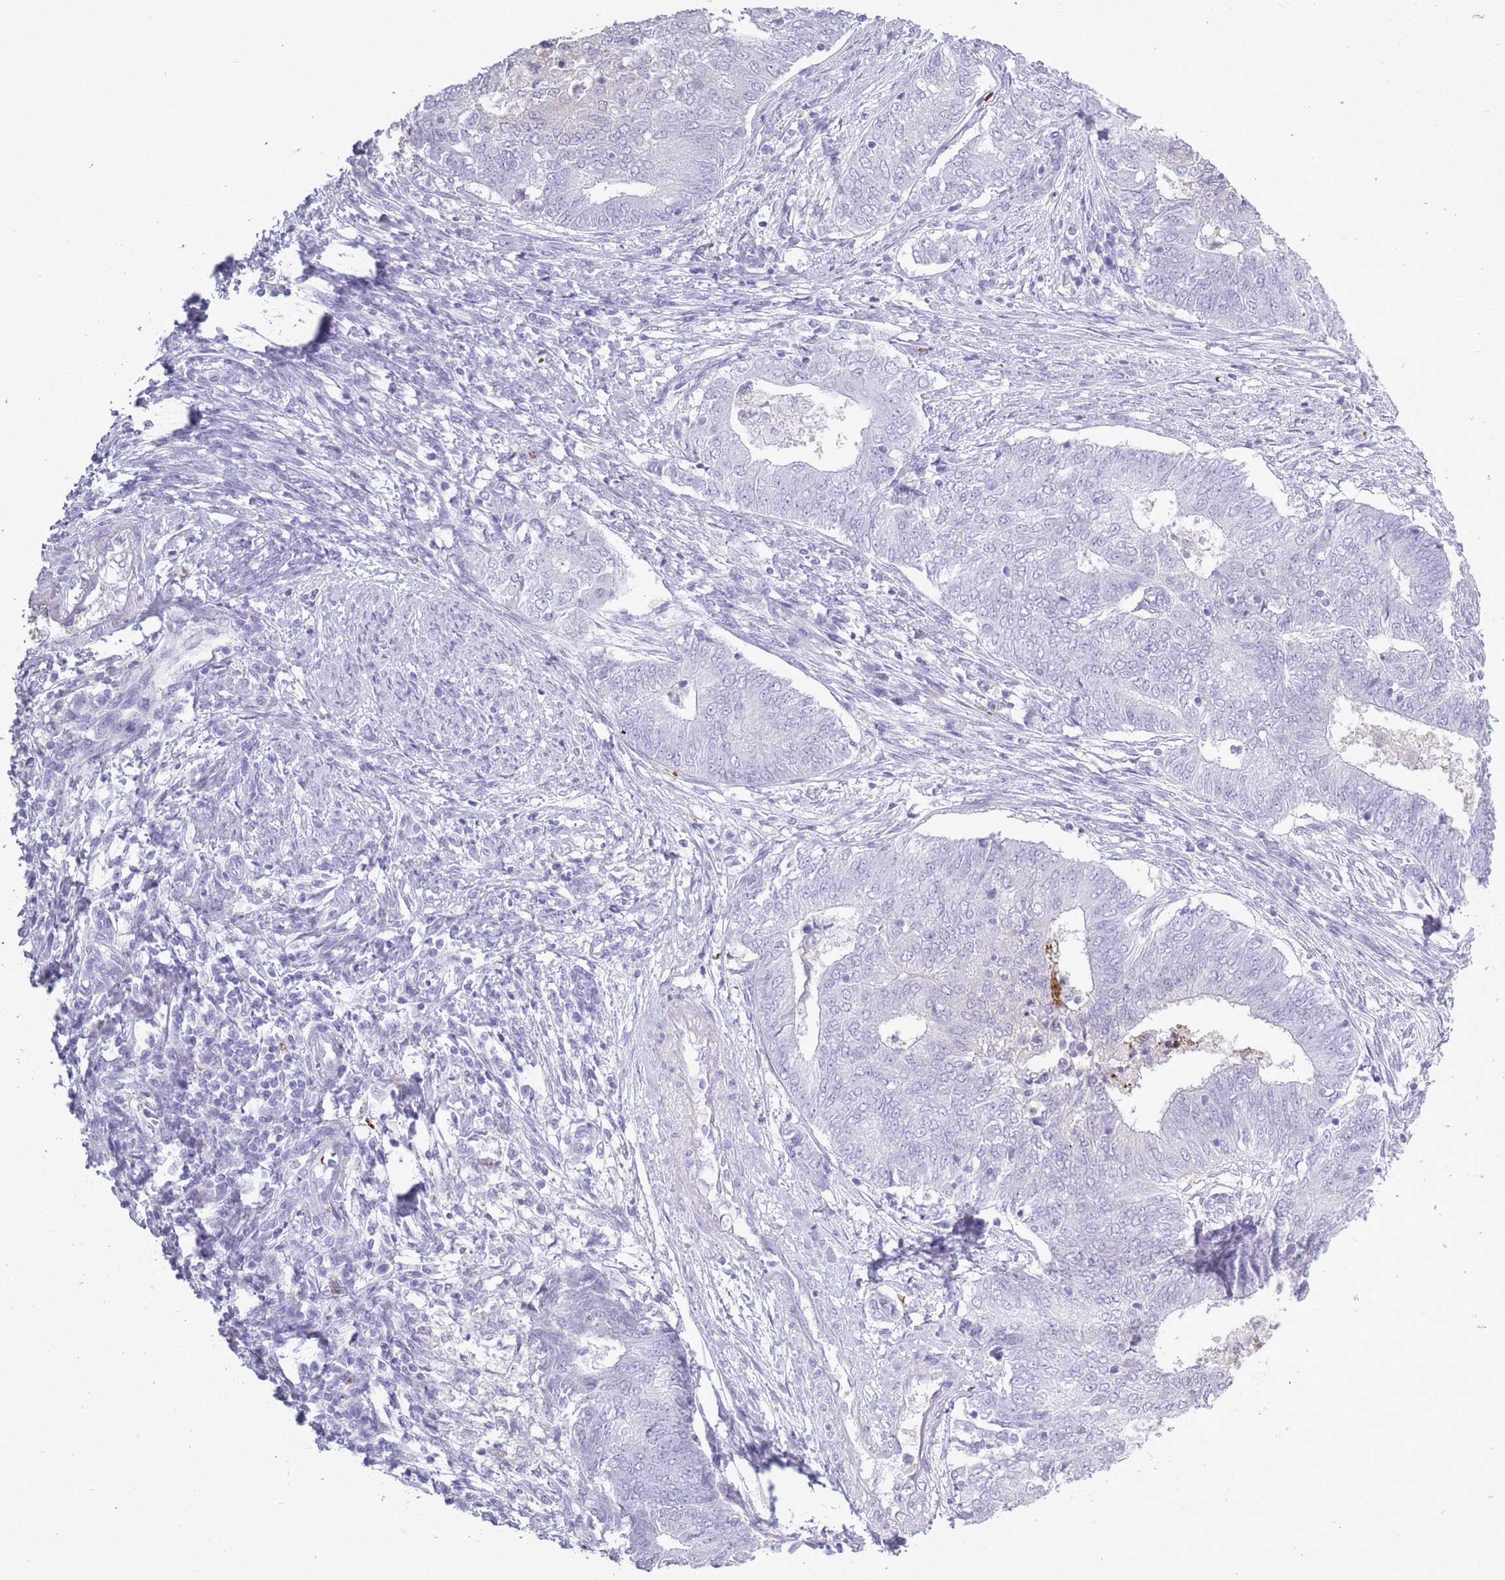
{"staining": {"intensity": "negative", "quantity": "none", "location": "none"}, "tissue": "endometrial cancer", "cell_type": "Tumor cells", "image_type": "cancer", "snomed": [{"axis": "morphology", "description": "Adenocarcinoma, NOS"}, {"axis": "topography", "description": "Endometrium"}], "caption": "Immunohistochemistry of endometrial cancer (adenocarcinoma) exhibits no staining in tumor cells. The staining is performed using DAB (3,3'-diaminobenzidine) brown chromogen with nuclei counter-stained in using hematoxylin.", "gene": "OR7C1", "patient": {"sex": "female", "age": 62}}